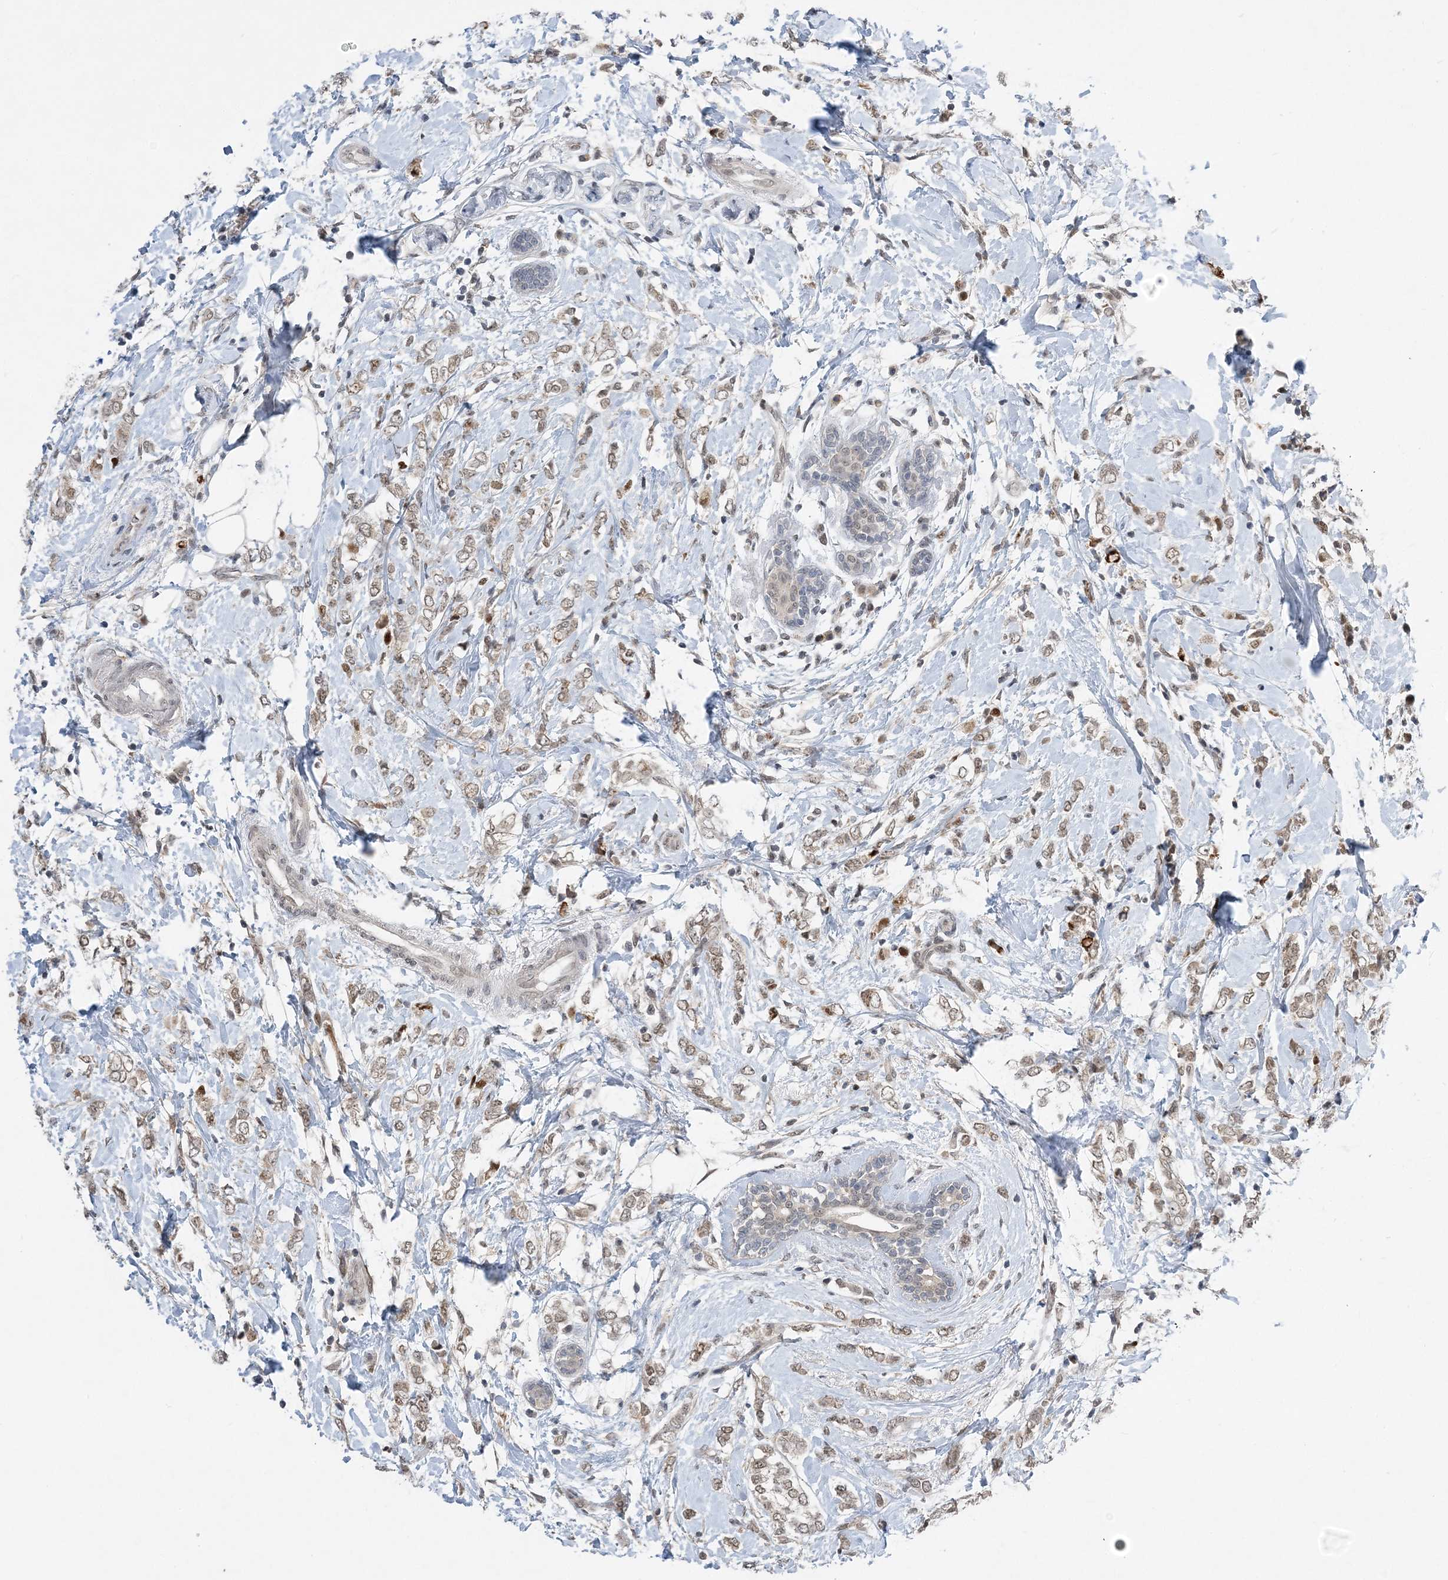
{"staining": {"intensity": "weak", "quantity": ">75%", "location": "nuclear"}, "tissue": "breast cancer", "cell_type": "Tumor cells", "image_type": "cancer", "snomed": [{"axis": "morphology", "description": "Normal tissue, NOS"}, {"axis": "morphology", "description": "Lobular carcinoma"}, {"axis": "topography", "description": "Breast"}], "caption": "A high-resolution histopathology image shows IHC staining of breast lobular carcinoma, which displays weak nuclear positivity in about >75% of tumor cells.", "gene": "WAC", "patient": {"sex": "female", "age": 47}}